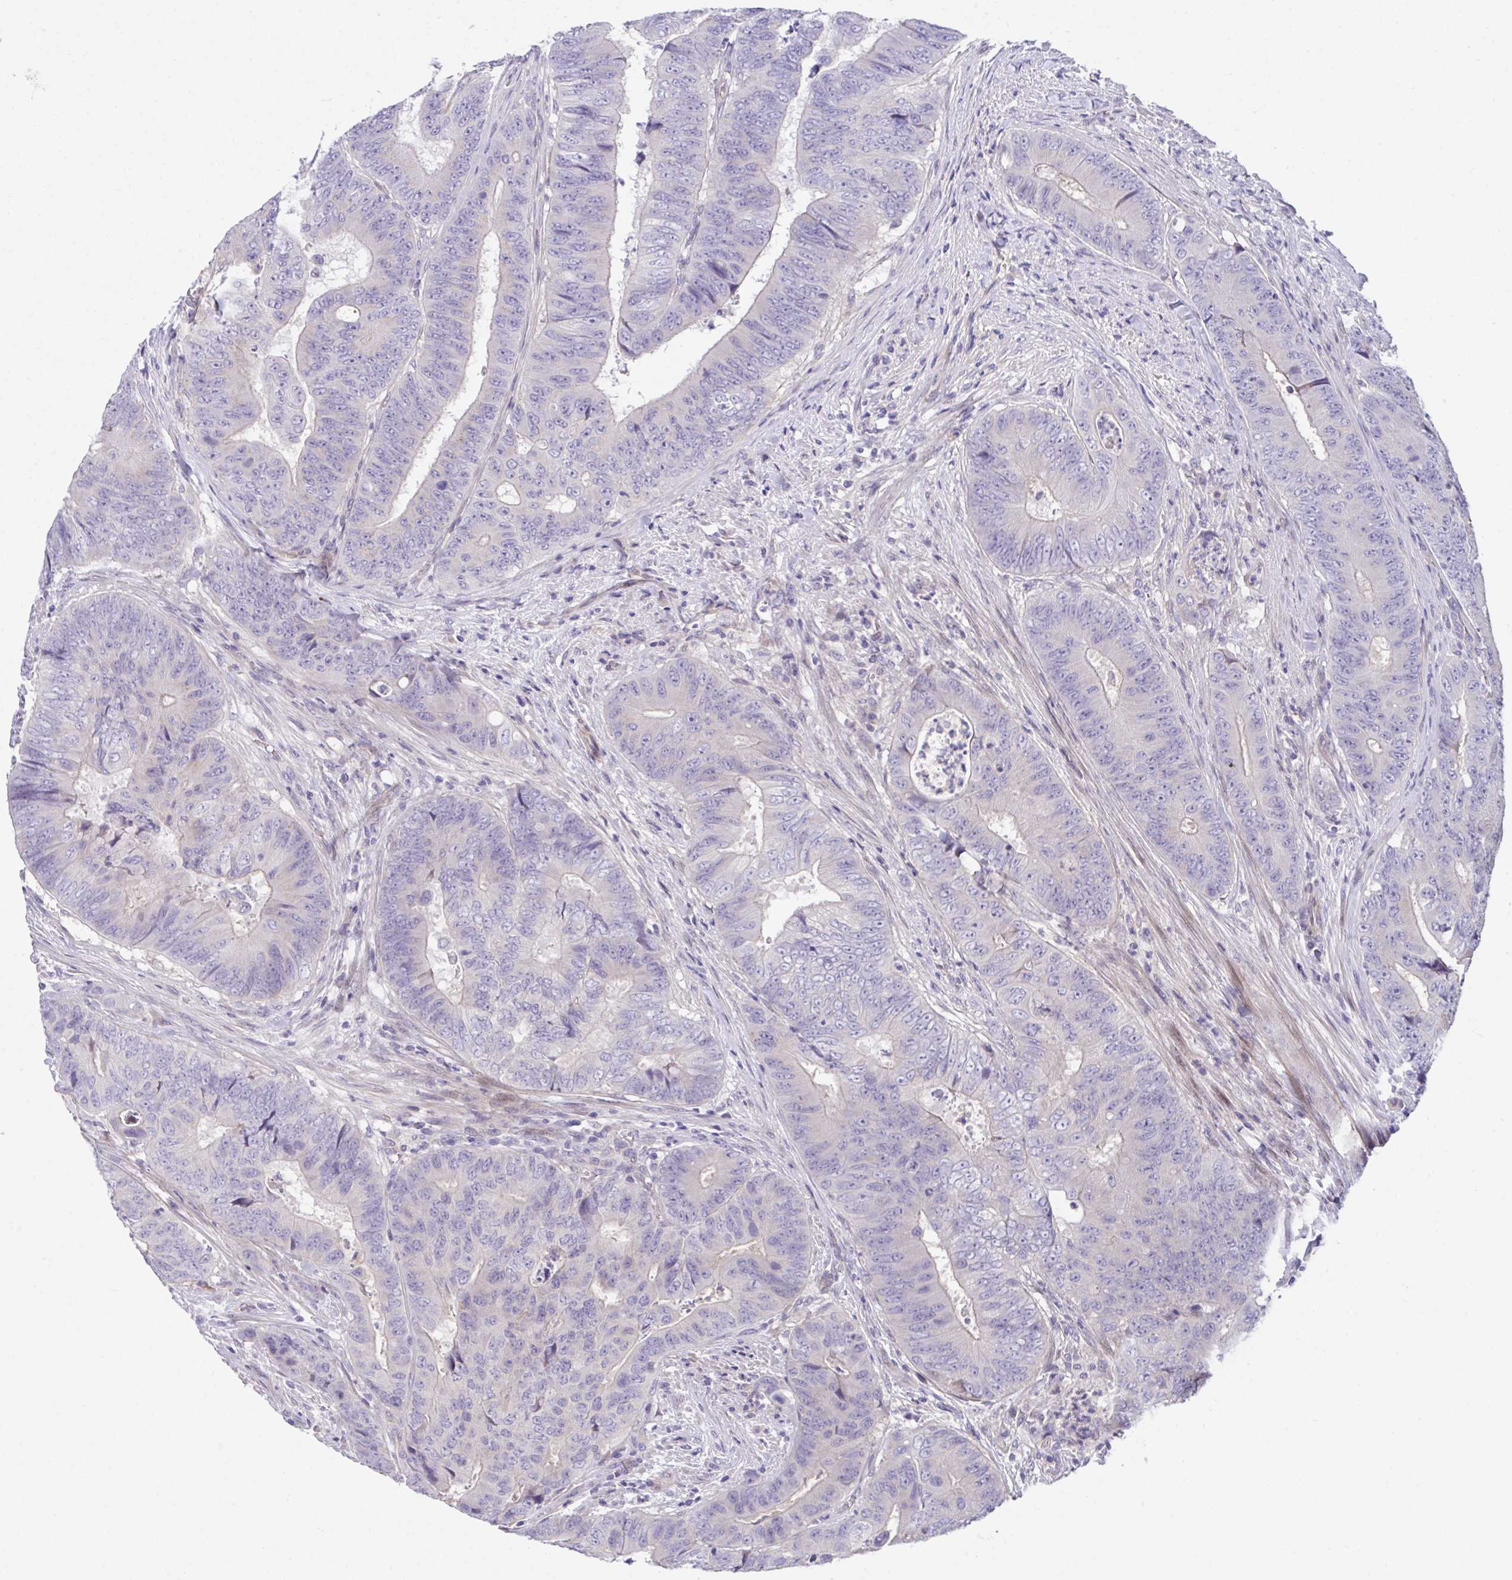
{"staining": {"intensity": "negative", "quantity": "none", "location": "none"}, "tissue": "colorectal cancer", "cell_type": "Tumor cells", "image_type": "cancer", "snomed": [{"axis": "morphology", "description": "Adenocarcinoma, NOS"}, {"axis": "topography", "description": "Colon"}], "caption": "There is no significant expression in tumor cells of colorectal cancer. (DAB (3,3'-diaminobenzidine) IHC, high magnification).", "gene": "RHOXF1", "patient": {"sex": "female", "age": 48}}